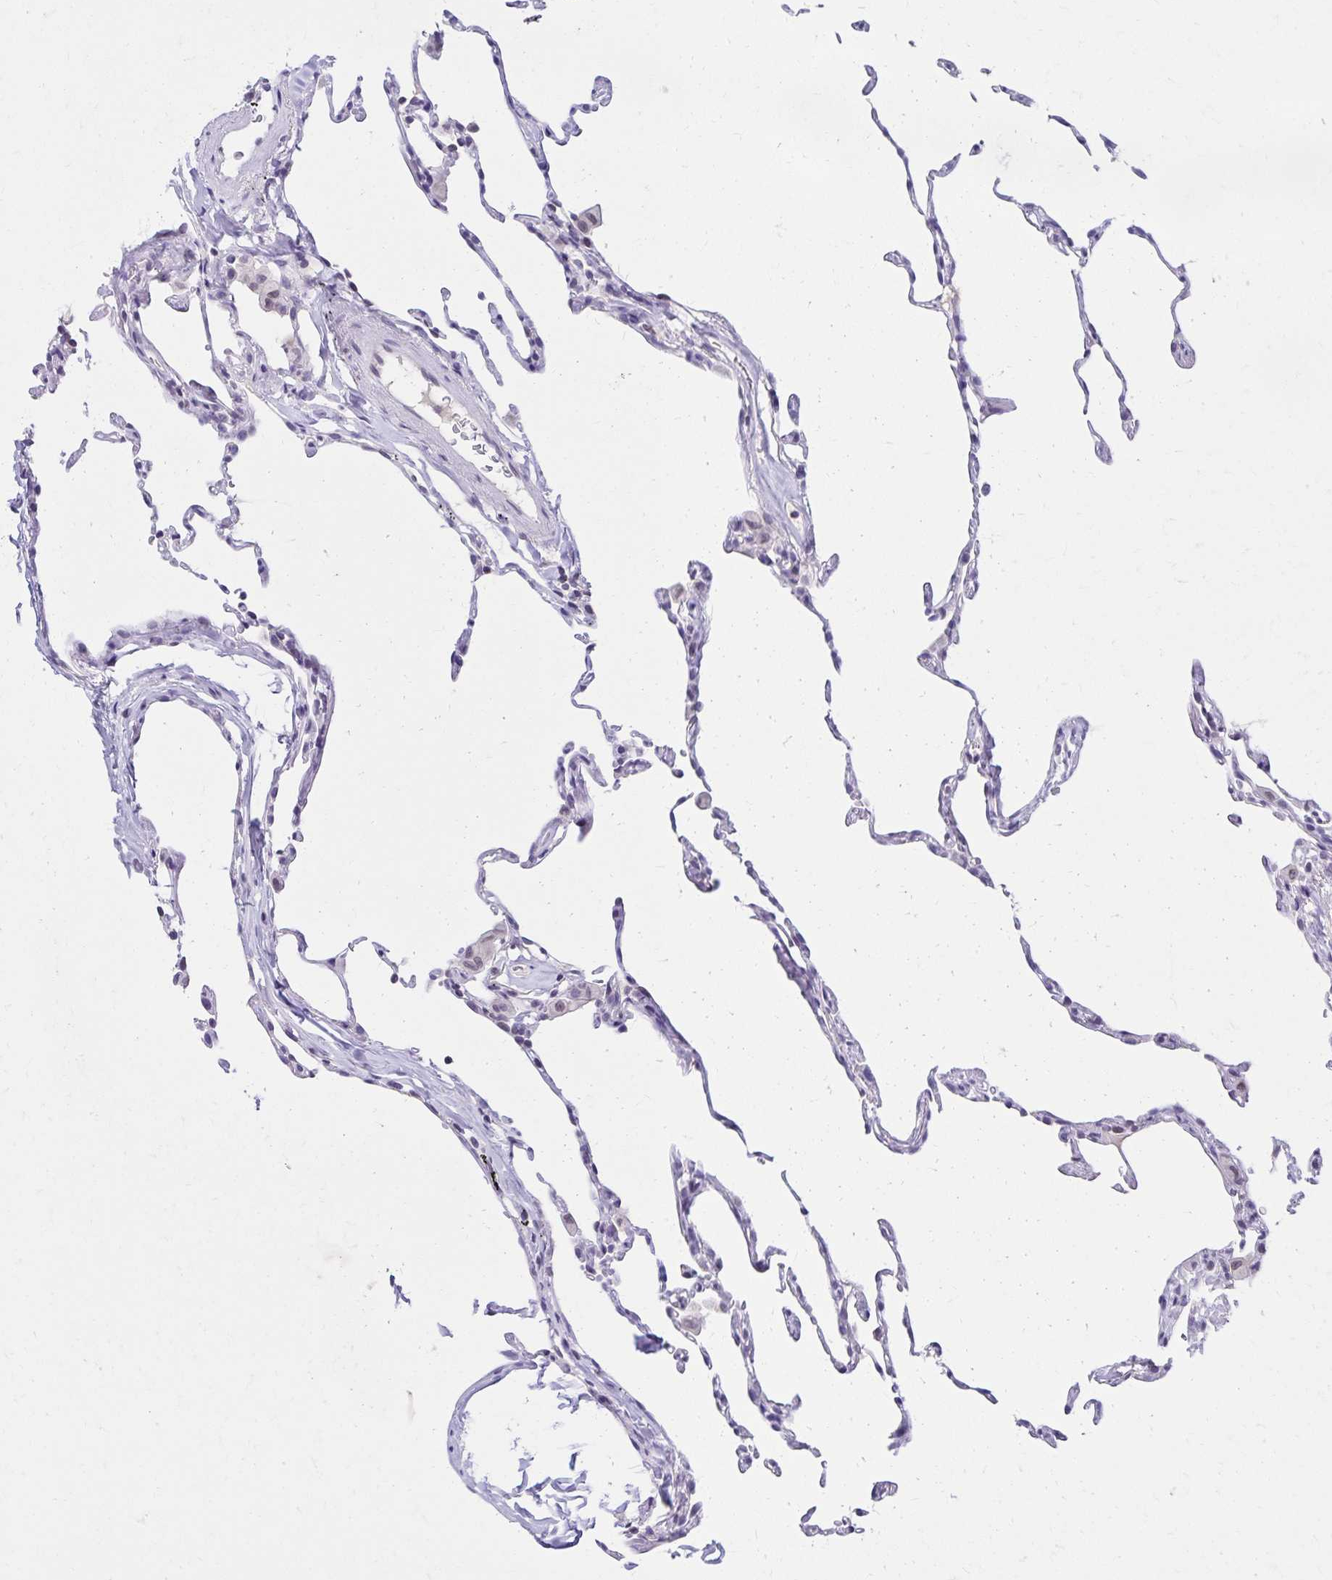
{"staining": {"intensity": "negative", "quantity": "none", "location": "none"}, "tissue": "lung", "cell_type": "Alveolar cells", "image_type": "normal", "snomed": [{"axis": "morphology", "description": "Normal tissue, NOS"}, {"axis": "topography", "description": "Lung"}], "caption": "Histopathology image shows no significant protein positivity in alveolar cells of unremarkable lung. Brightfield microscopy of immunohistochemistry stained with DAB (brown) and hematoxylin (blue), captured at high magnification.", "gene": "FAM166C", "patient": {"sex": "female", "age": 57}}